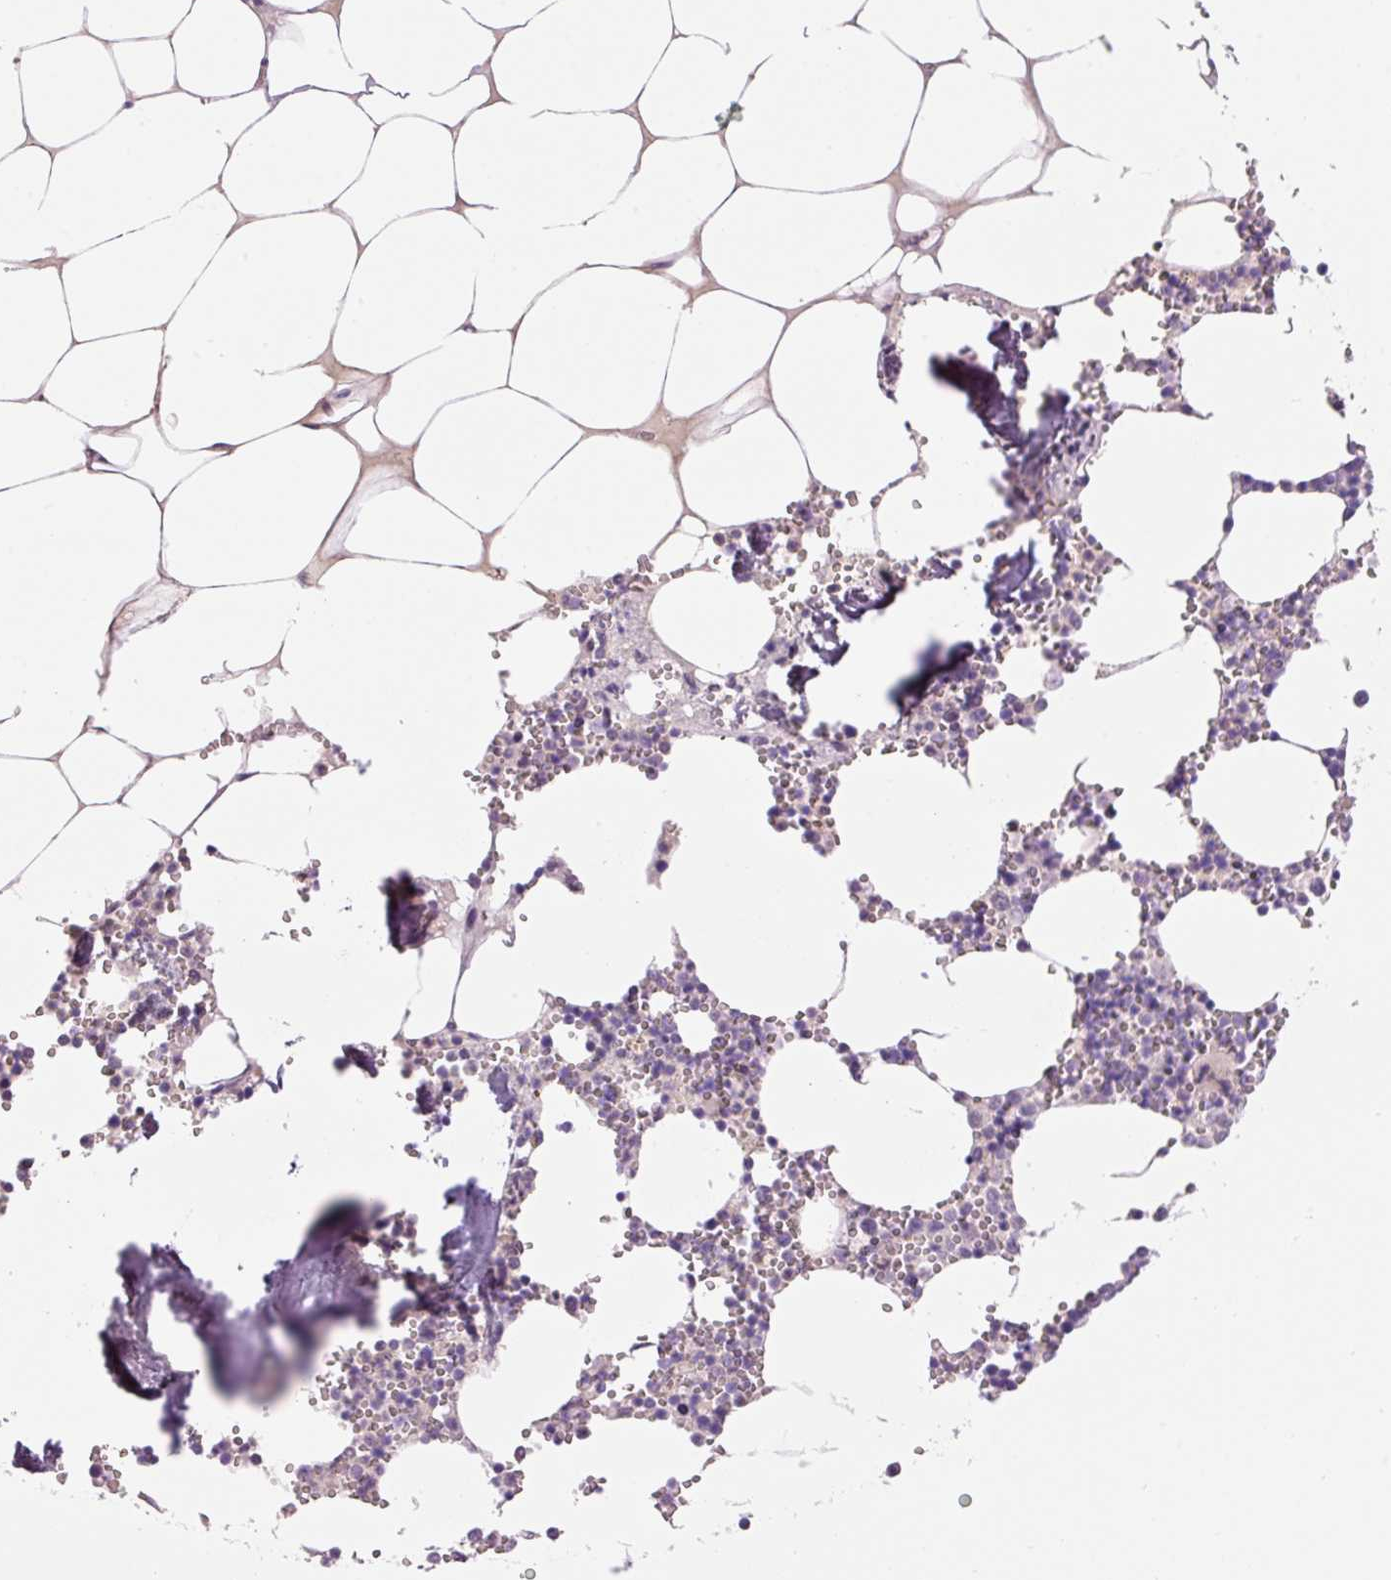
{"staining": {"intensity": "negative", "quantity": "none", "location": "none"}, "tissue": "bone marrow", "cell_type": "Hematopoietic cells", "image_type": "normal", "snomed": [{"axis": "morphology", "description": "Normal tissue, NOS"}, {"axis": "topography", "description": "Bone marrow"}], "caption": "Immunohistochemical staining of benign bone marrow exhibits no significant positivity in hematopoietic cells. Nuclei are stained in blue.", "gene": "HNF1A", "patient": {"sex": "male", "age": 54}}